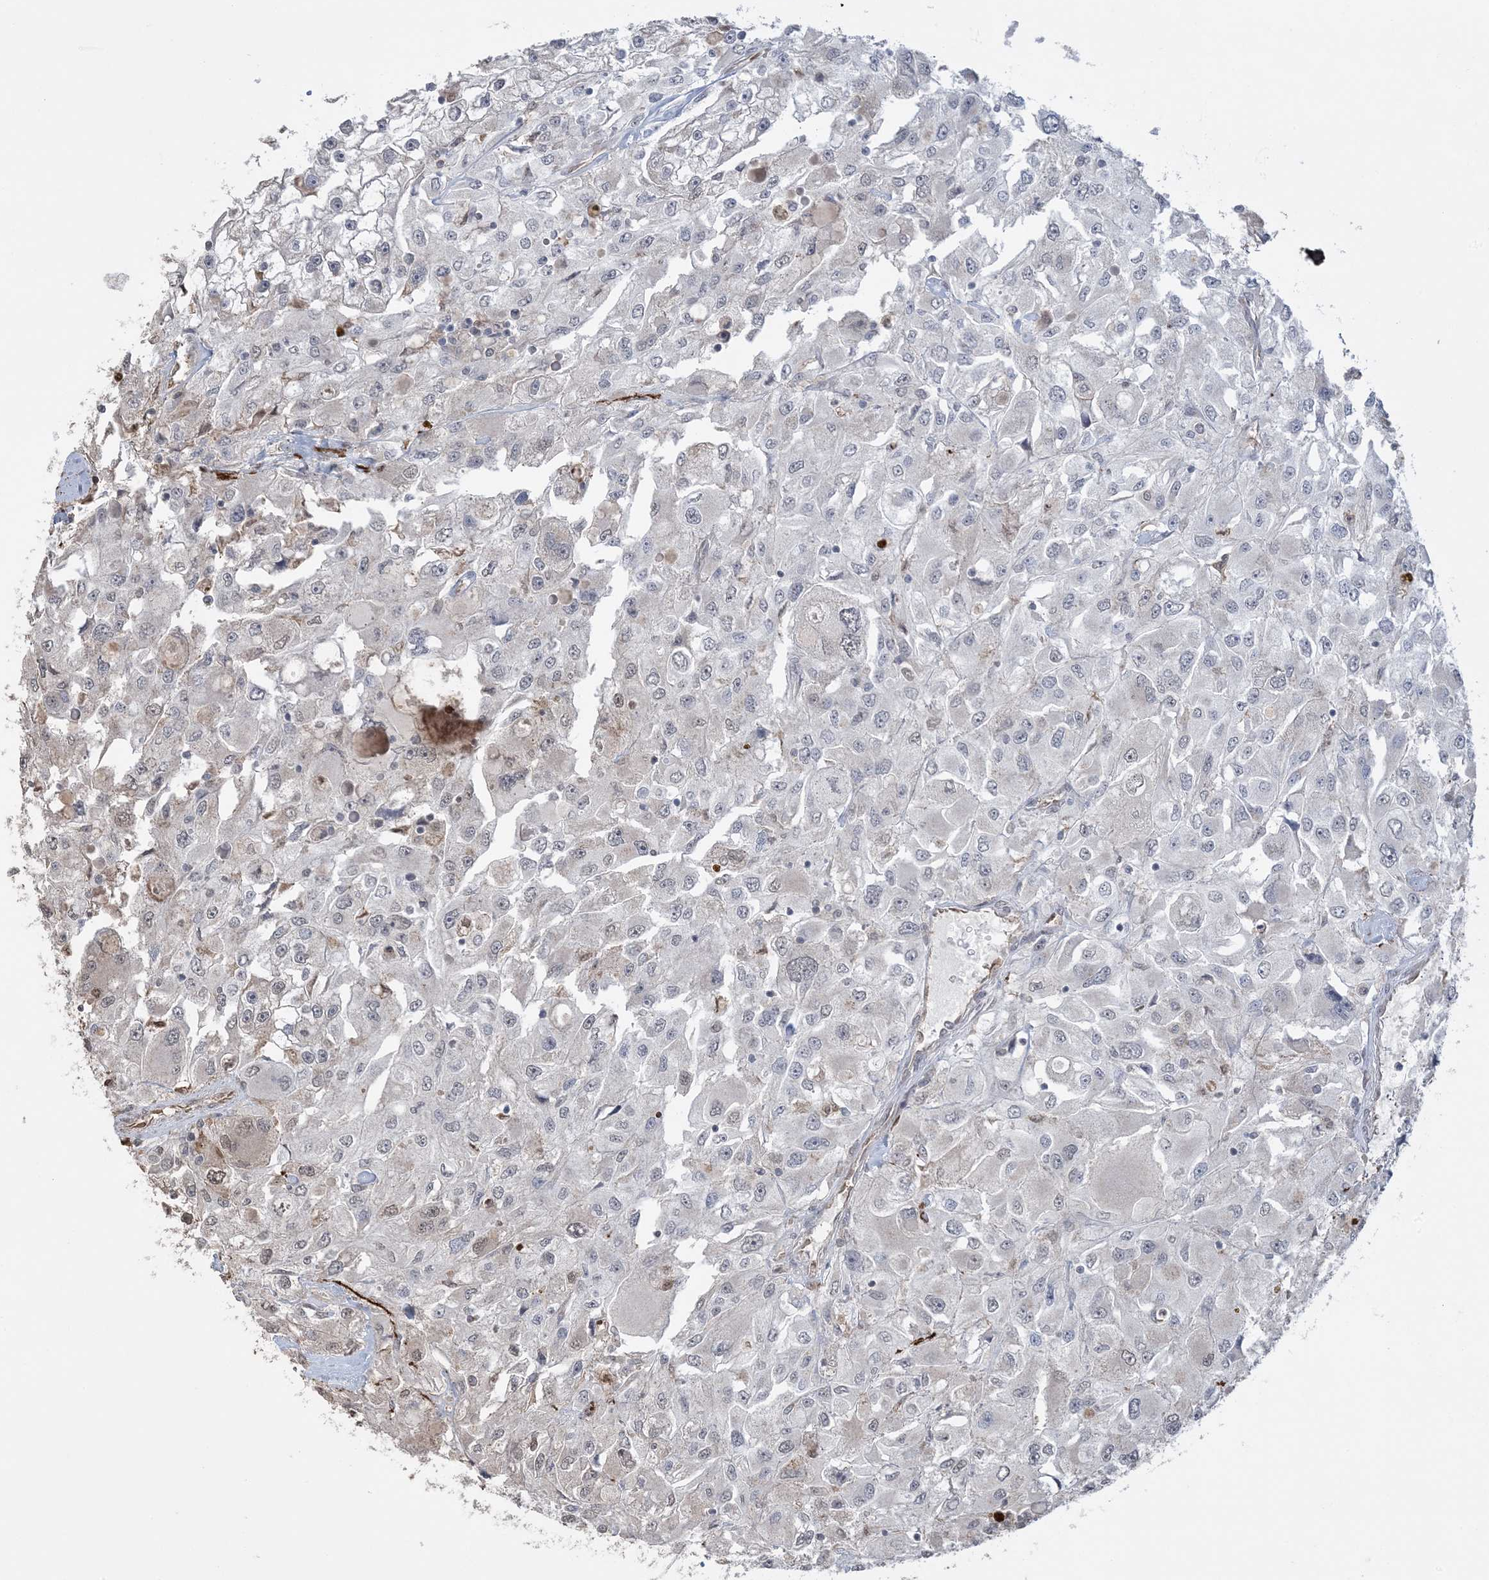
{"staining": {"intensity": "weak", "quantity": "<25%", "location": "cytoplasmic/membranous"}, "tissue": "renal cancer", "cell_type": "Tumor cells", "image_type": "cancer", "snomed": [{"axis": "morphology", "description": "Adenocarcinoma, NOS"}, {"axis": "topography", "description": "Kidney"}], "caption": "Immunohistochemistry (IHC) image of neoplastic tissue: human adenocarcinoma (renal) stained with DAB (3,3'-diaminobenzidine) displays no significant protein expression in tumor cells. Brightfield microscopy of IHC stained with DAB (brown) and hematoxylin (blue), captured at high magnification.", "gene": "XRN1", "patient": {"sex": "female", "age": 52}}